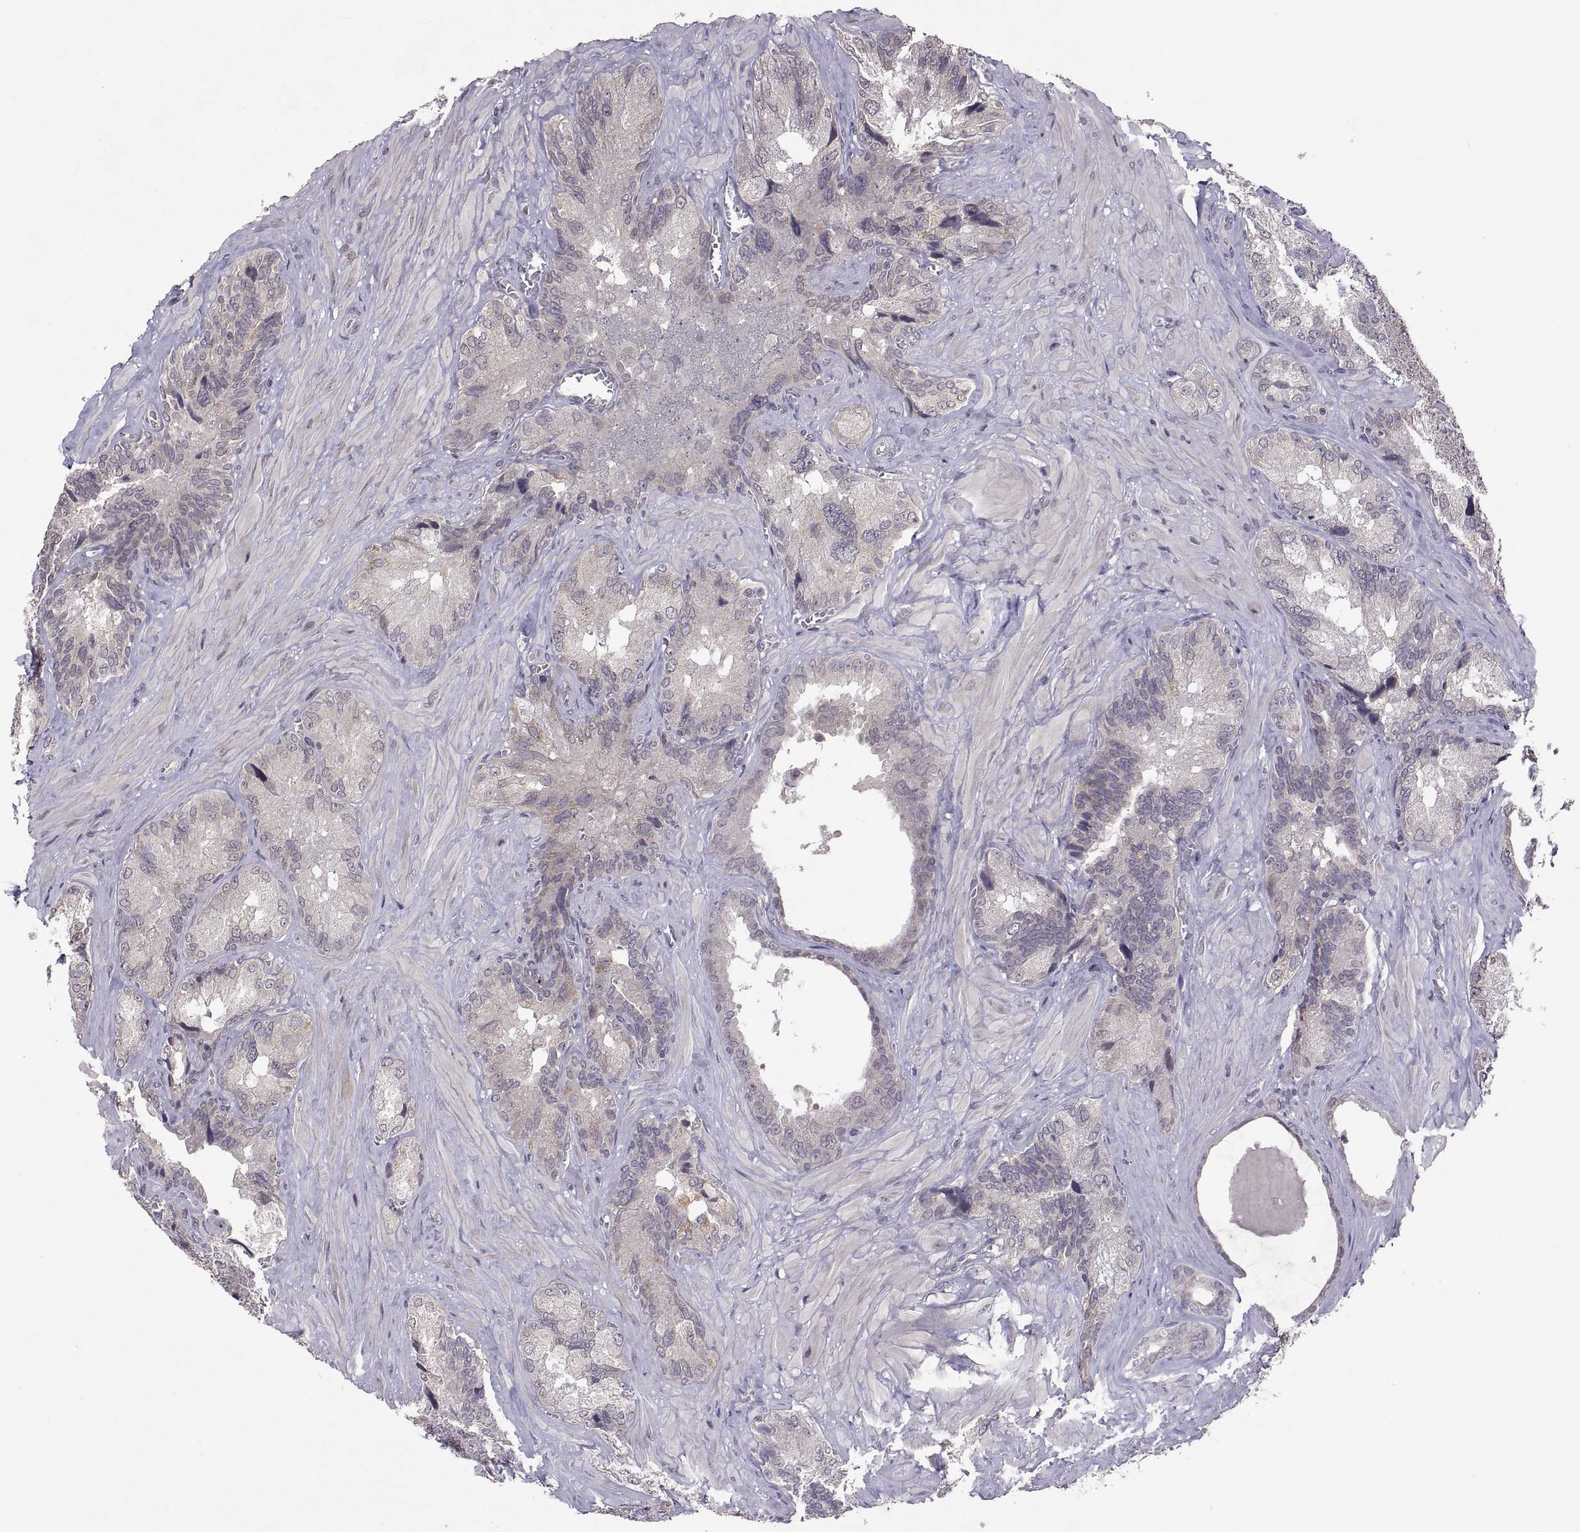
{"staining": {"intensity": "negative", "quantity": "none", "location": "none"}, "tissue": "seminal vesicle", "cell_type": "Glandular cells", "image_type": "normal", "snomed": [{"axis": "morphology", "description": "Normal tissue, NOS"}, {"axis": "topography", "description": "Seminal veicle"}], "caption": "Glandular cells show no significant expression in normal seminal vesicle. (Immunohistochemistry (ihc), brightfield microscopy, high magnification).", "gene": "LAMA1", "patient": {"sex": "male", "age": 72}}